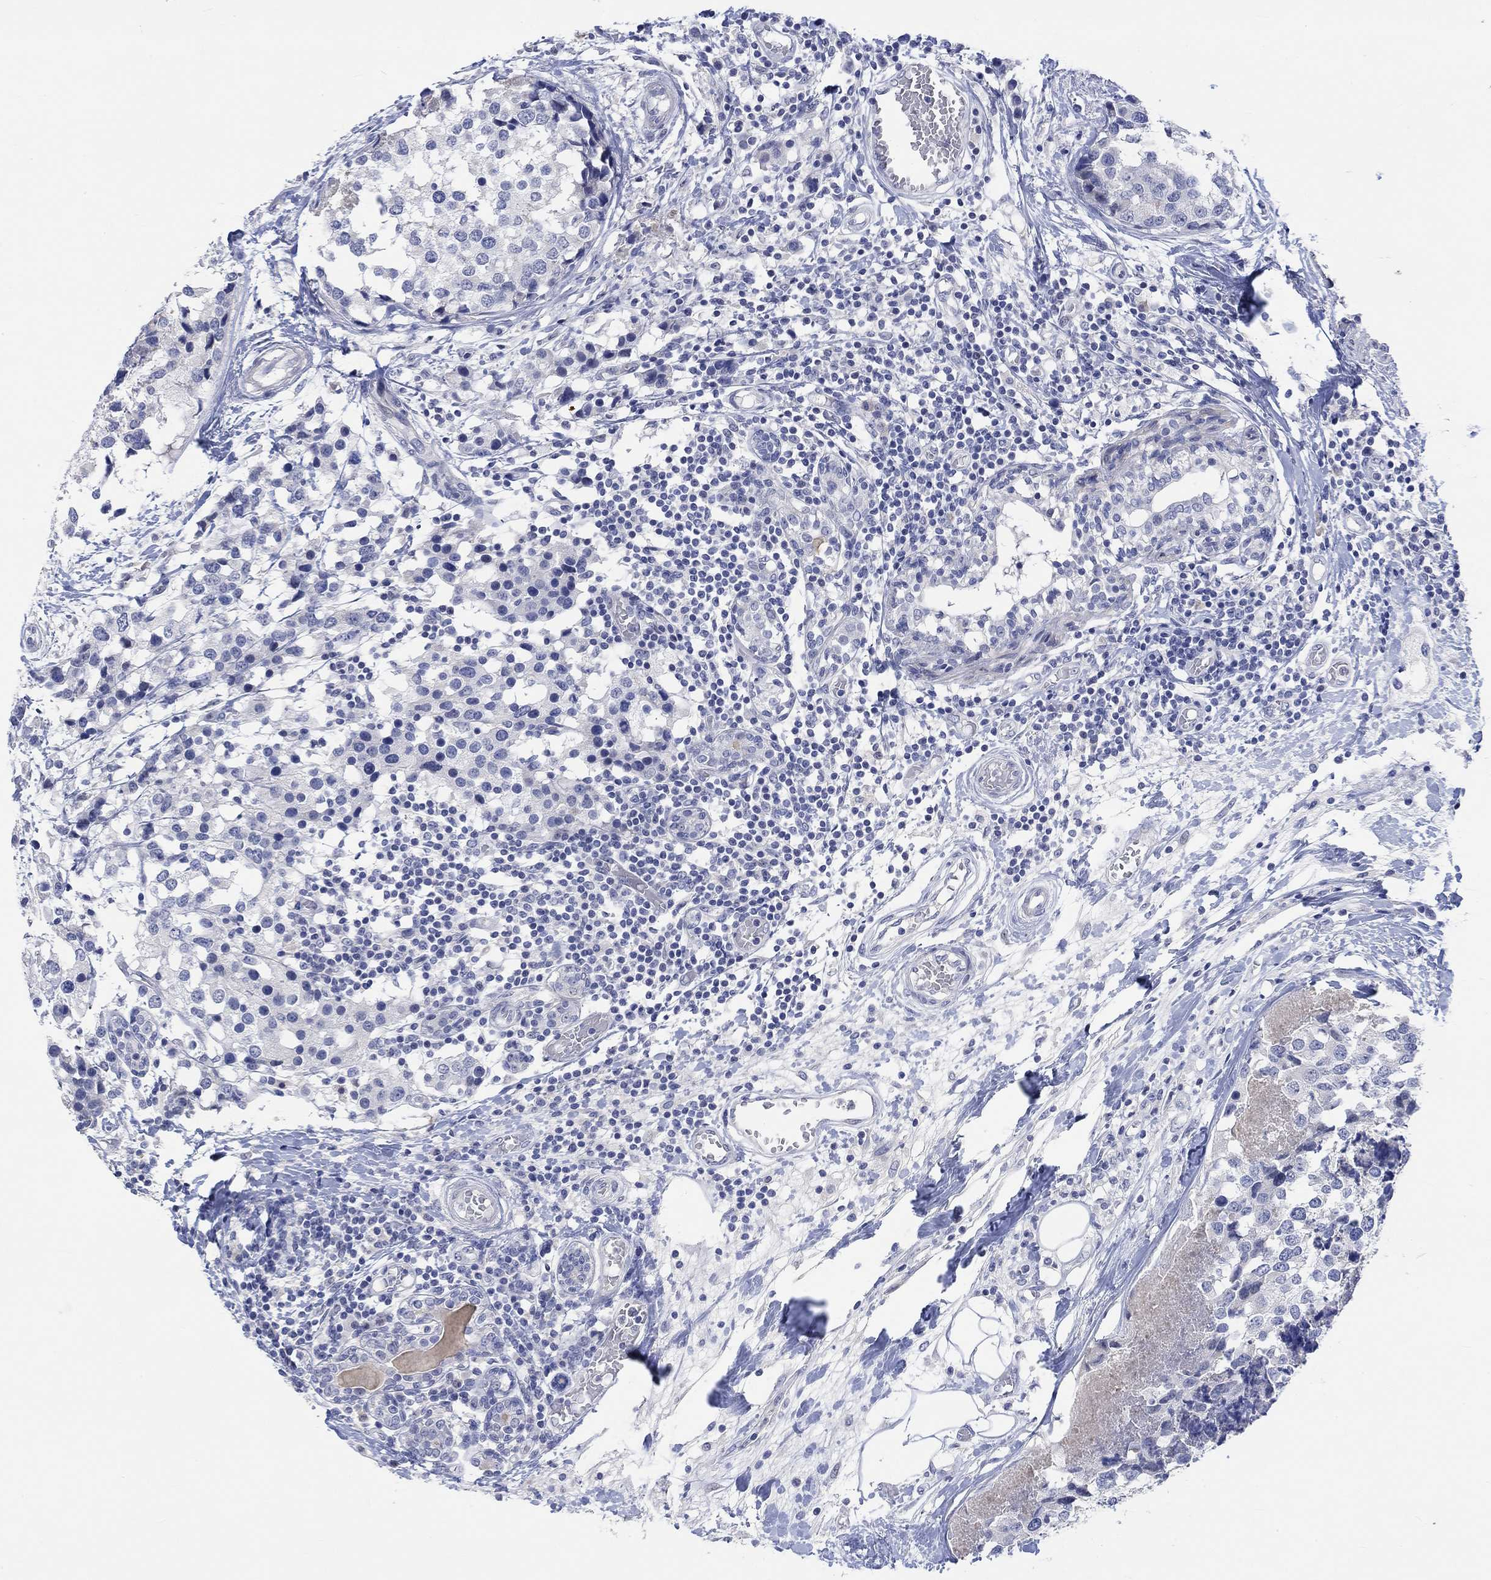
{"staining": {"intensity": "negative", "quantity": "none", "location": "none"}, "tissue": "breast cancer", "cell_type": "Tumor cells", "image_type": "cancer", "snomed": [{"axis": "morphology", "description": "Lobular carcinoma"}, {"axis": "topography", "description": "Breast"}], "caption": "The histopathology image reveals no staining of tumor cells in breast cancer. (Stains: DAB (3,3'-diaminobenzidine) IHC with hematoxylin counter stain, Microscopy: brightfield microscopy at high magnification).", "gene": "DLK1", "patient": {"sex": "female", "age": 59}}